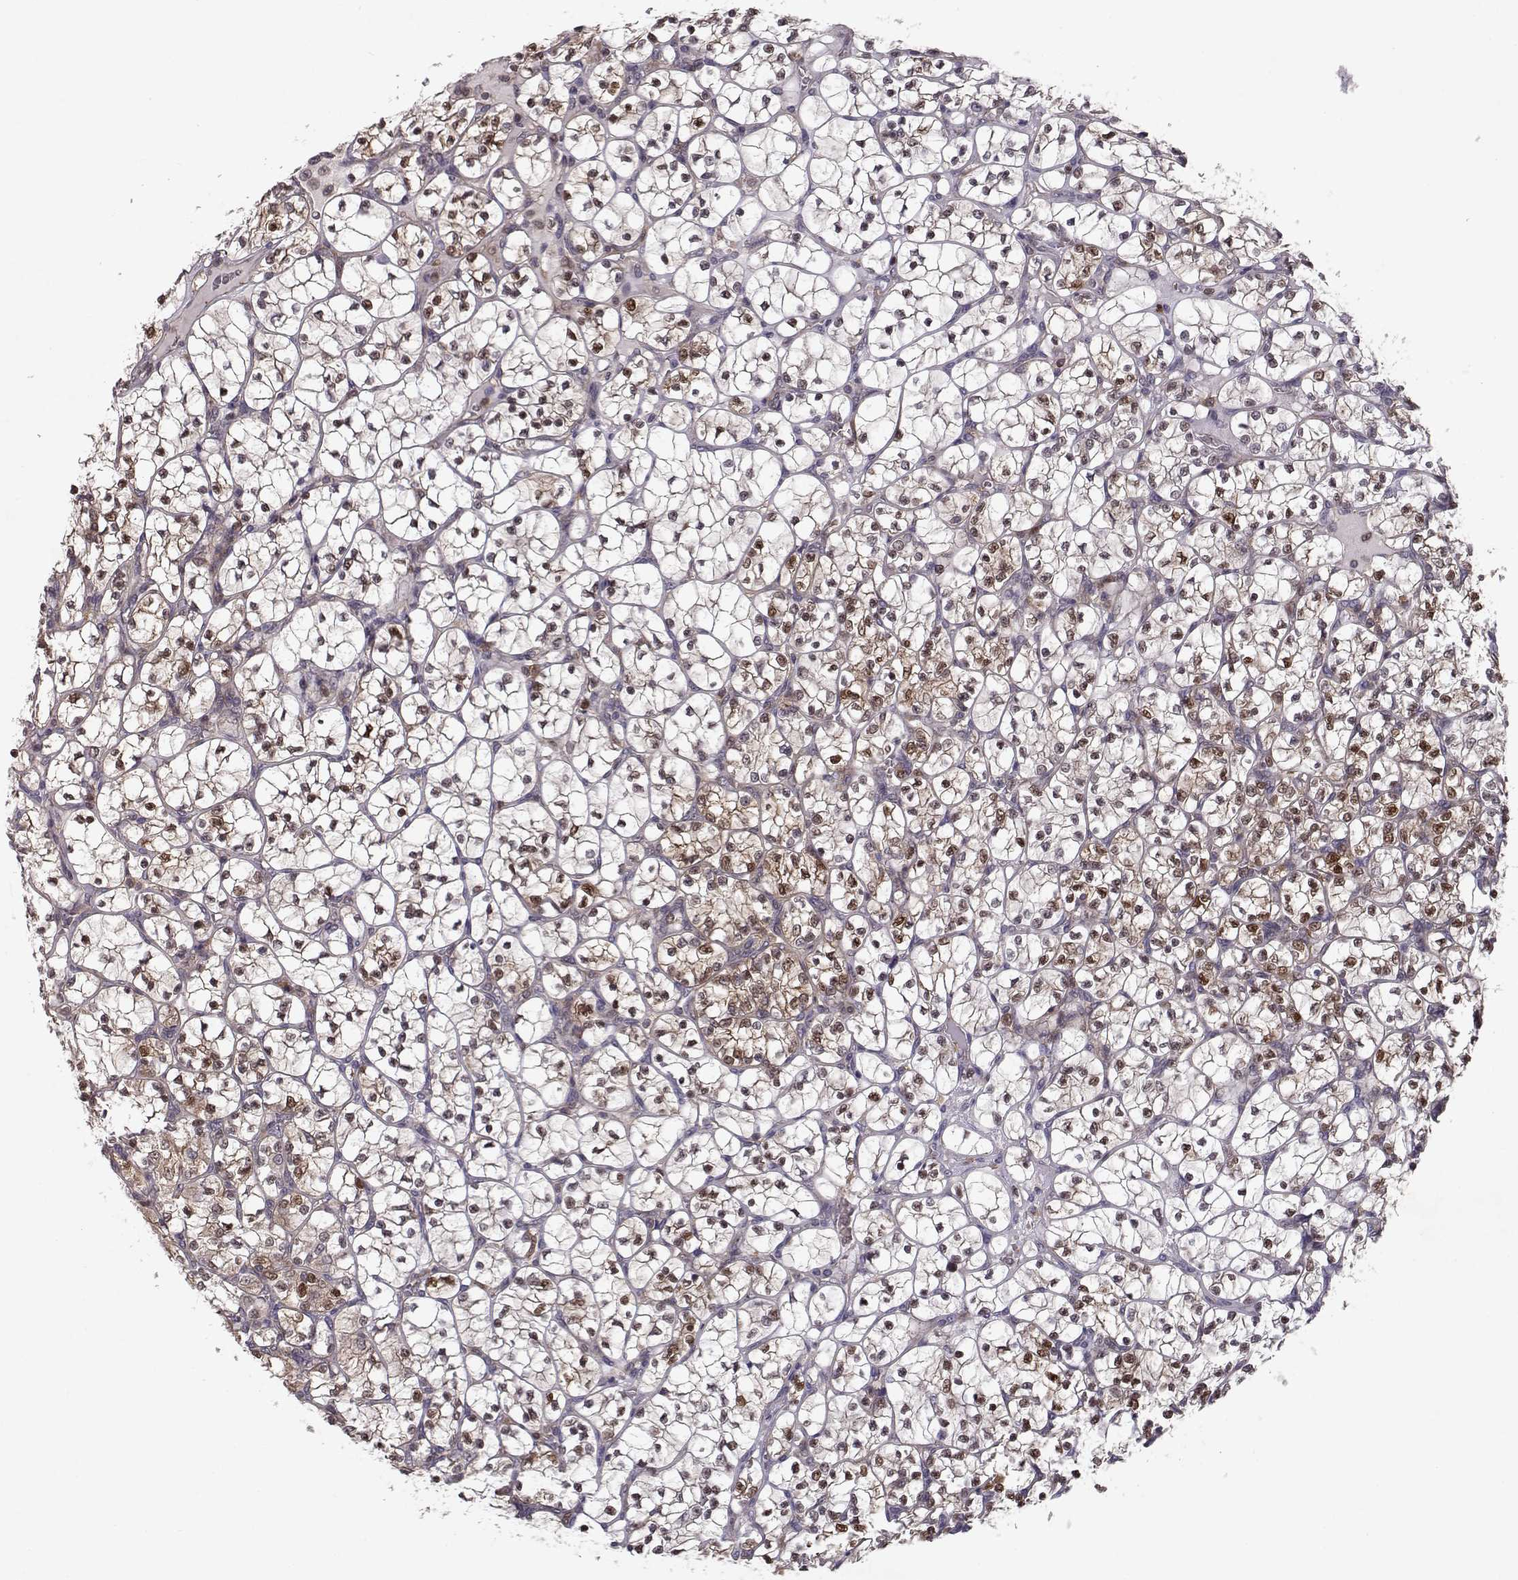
{"staining": {"intensity": "strong", "quantity": "25%-75%", "location": "cytoplasmic/membranous,nuclear"}, "tissue": "renal cancer", "cell_type": "Tumor cells", "image_type": "cancer", "snomed": [{"axis": "morphology", "description": "Adenocarcinoma, NOS"}, {"axis": "topography", "description": "Kidney"}], "caption": "This photomicrograph shows renal adenocarcinoma stained with IHC to label a protein in brown. The cytoplasmic/membranous and nuclear of tumor cells show strong positivity for the protein. Nuclei are counter-stained blue.", "gene": "RANBP1", "patient": {"sex": "female", "age": 89}}